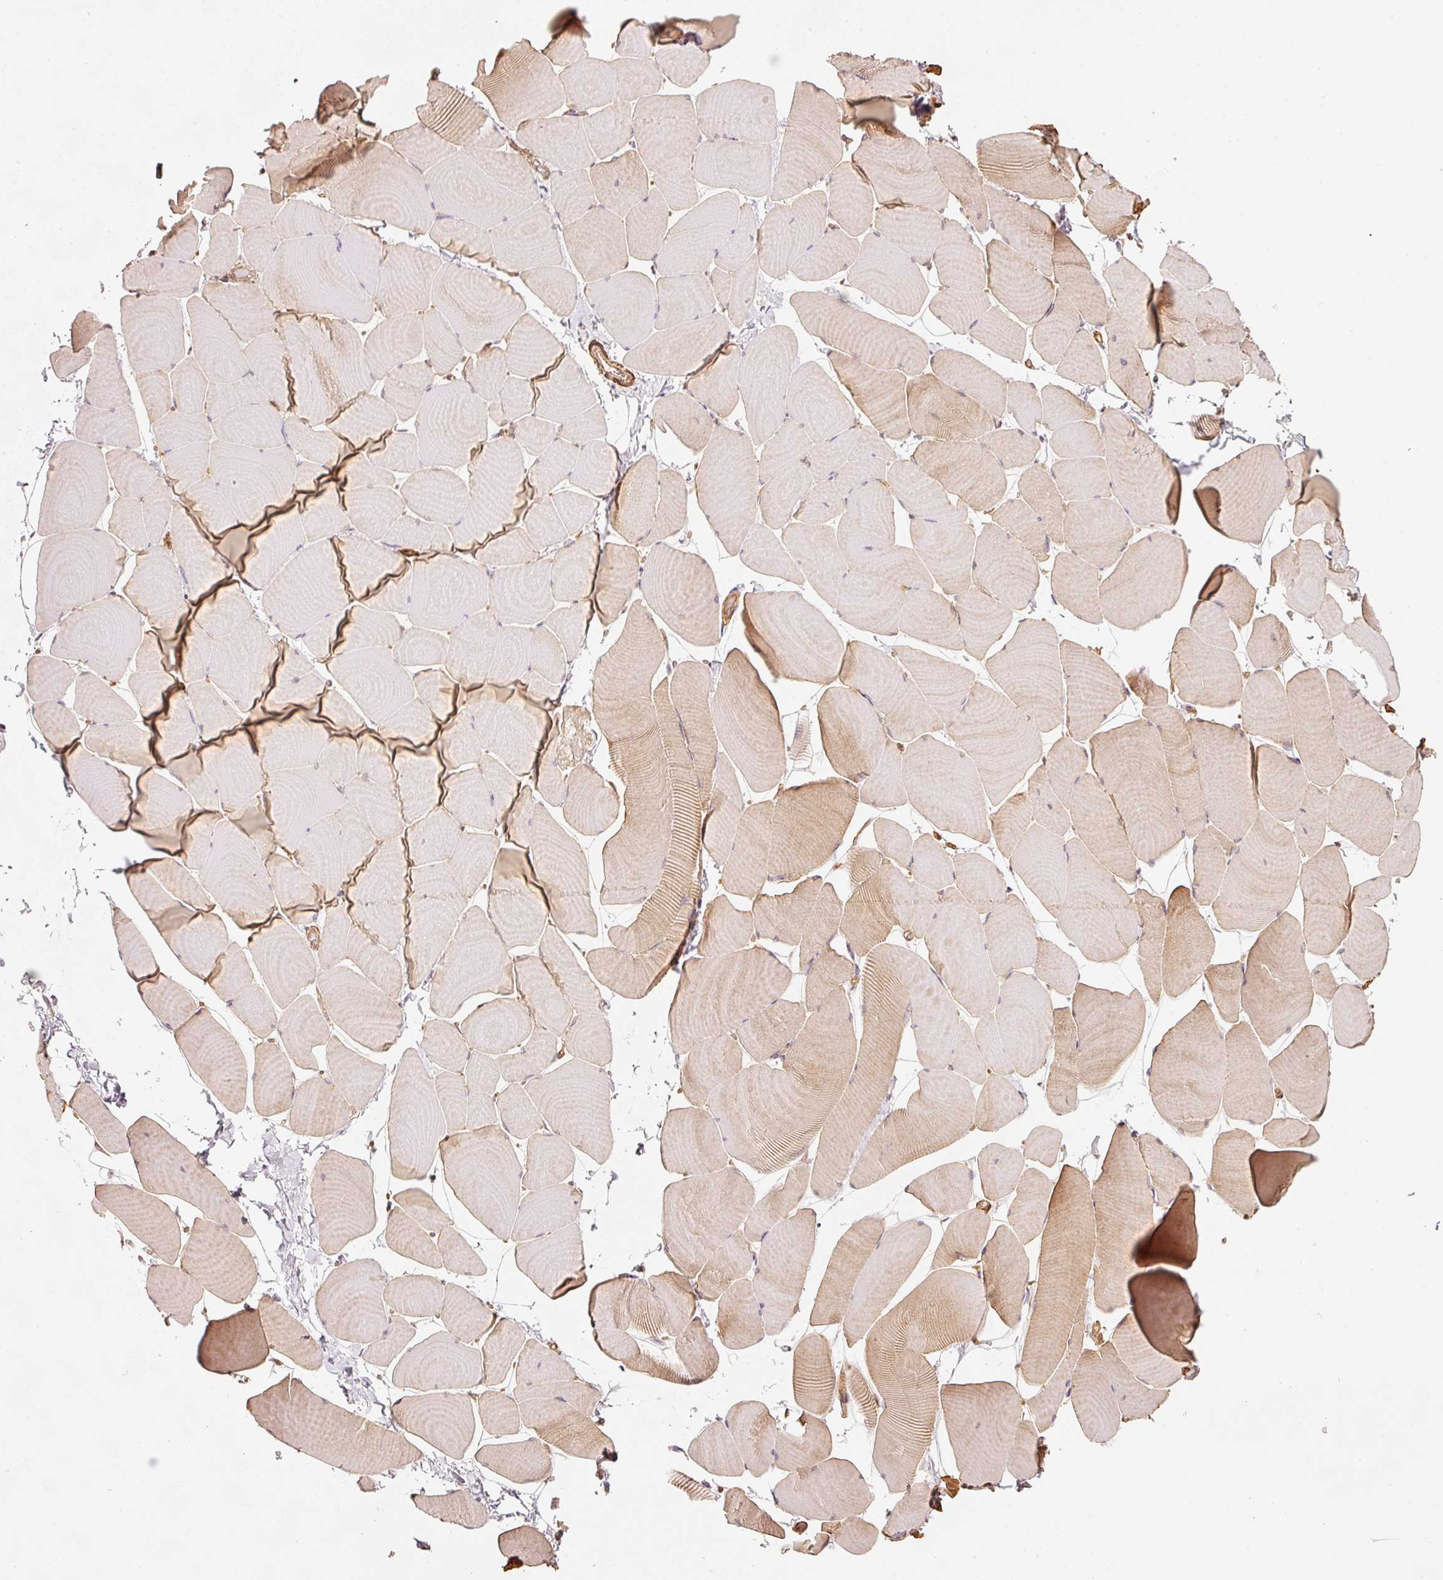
{"staining": {"intensity": "weak", "quantity": "25%-75%", "location": "cytoplasmic/membranous"}, "tissue": "skeletal muscle", "cell_type": "Myocytes", "image_type": "normal", "snomed": [{"axis": "morphology", "description": "Normal tissue, NOS"}, {"axis": "topography", "description": "Skeletal muscle"}], "caption": "Weak cytoplasmic/membranous staining for a protein is appreciated in approximately 25%-75% of myocytes of benign skeletal muscle using immunohistochemistry (IHC).", "gene": "CEP95", "patient": {"sex": "male", "age": 25}}